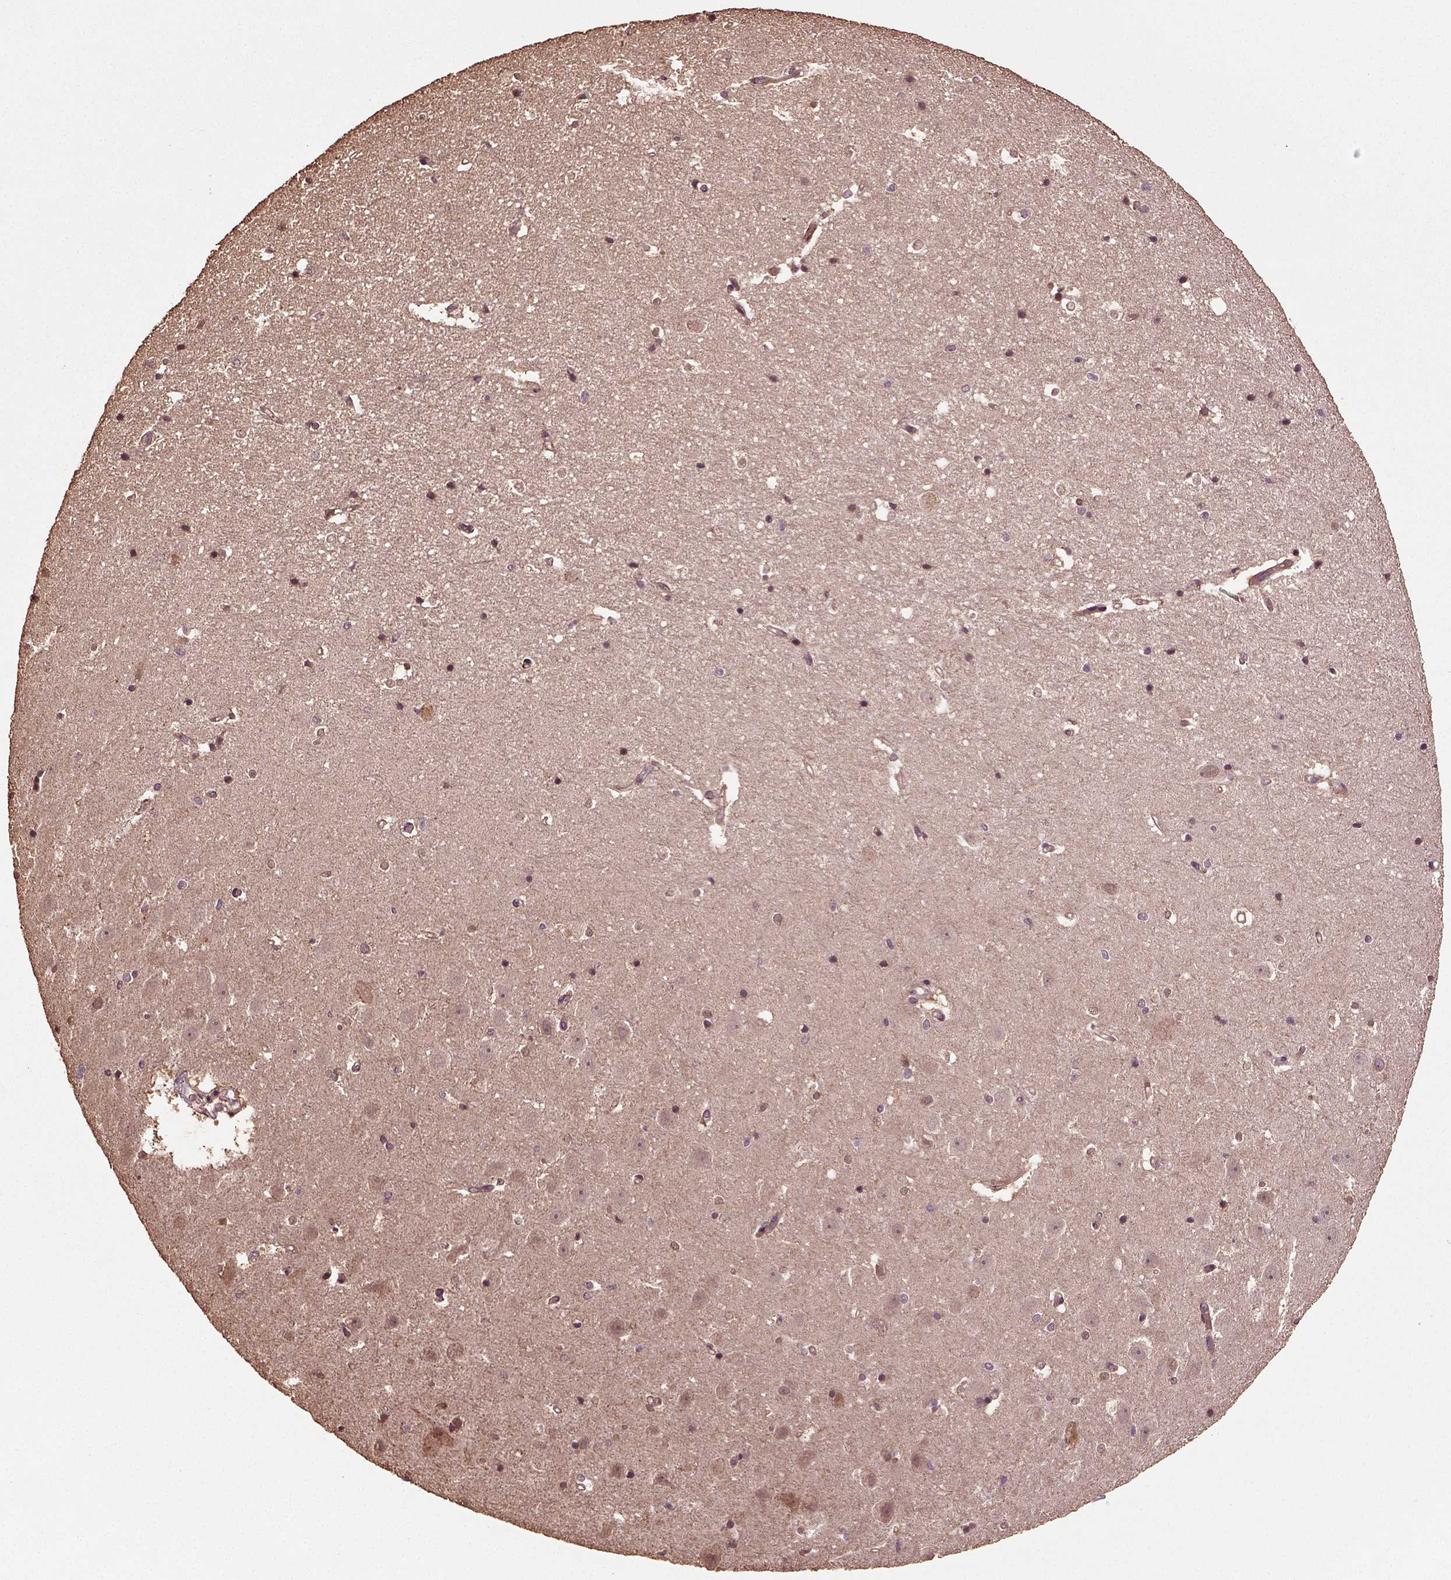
{"staining": {"intensity": "moderate", "quantity": "<25%", "location": "cytoplasmic/membranous"}, "tissue": "hippocampus", "cell_type": "Glial cells", "image_type": "normal", "snomed": [{"axis": "morphology", "description": "Normal tissue, NOS"}, {"axis": "topography", "description": "Hippocampus"}], "caption": "Immunohistochemistry (IHC) (DAB (3,3'-diaminobenzidine)) staining of normal human hippocampus displays moderate cytoplasmic/membranous protein positivity in approximately <25% of glial cells.", "gene": "ERV3", "patient": {"sex": "male", "age": 44}}